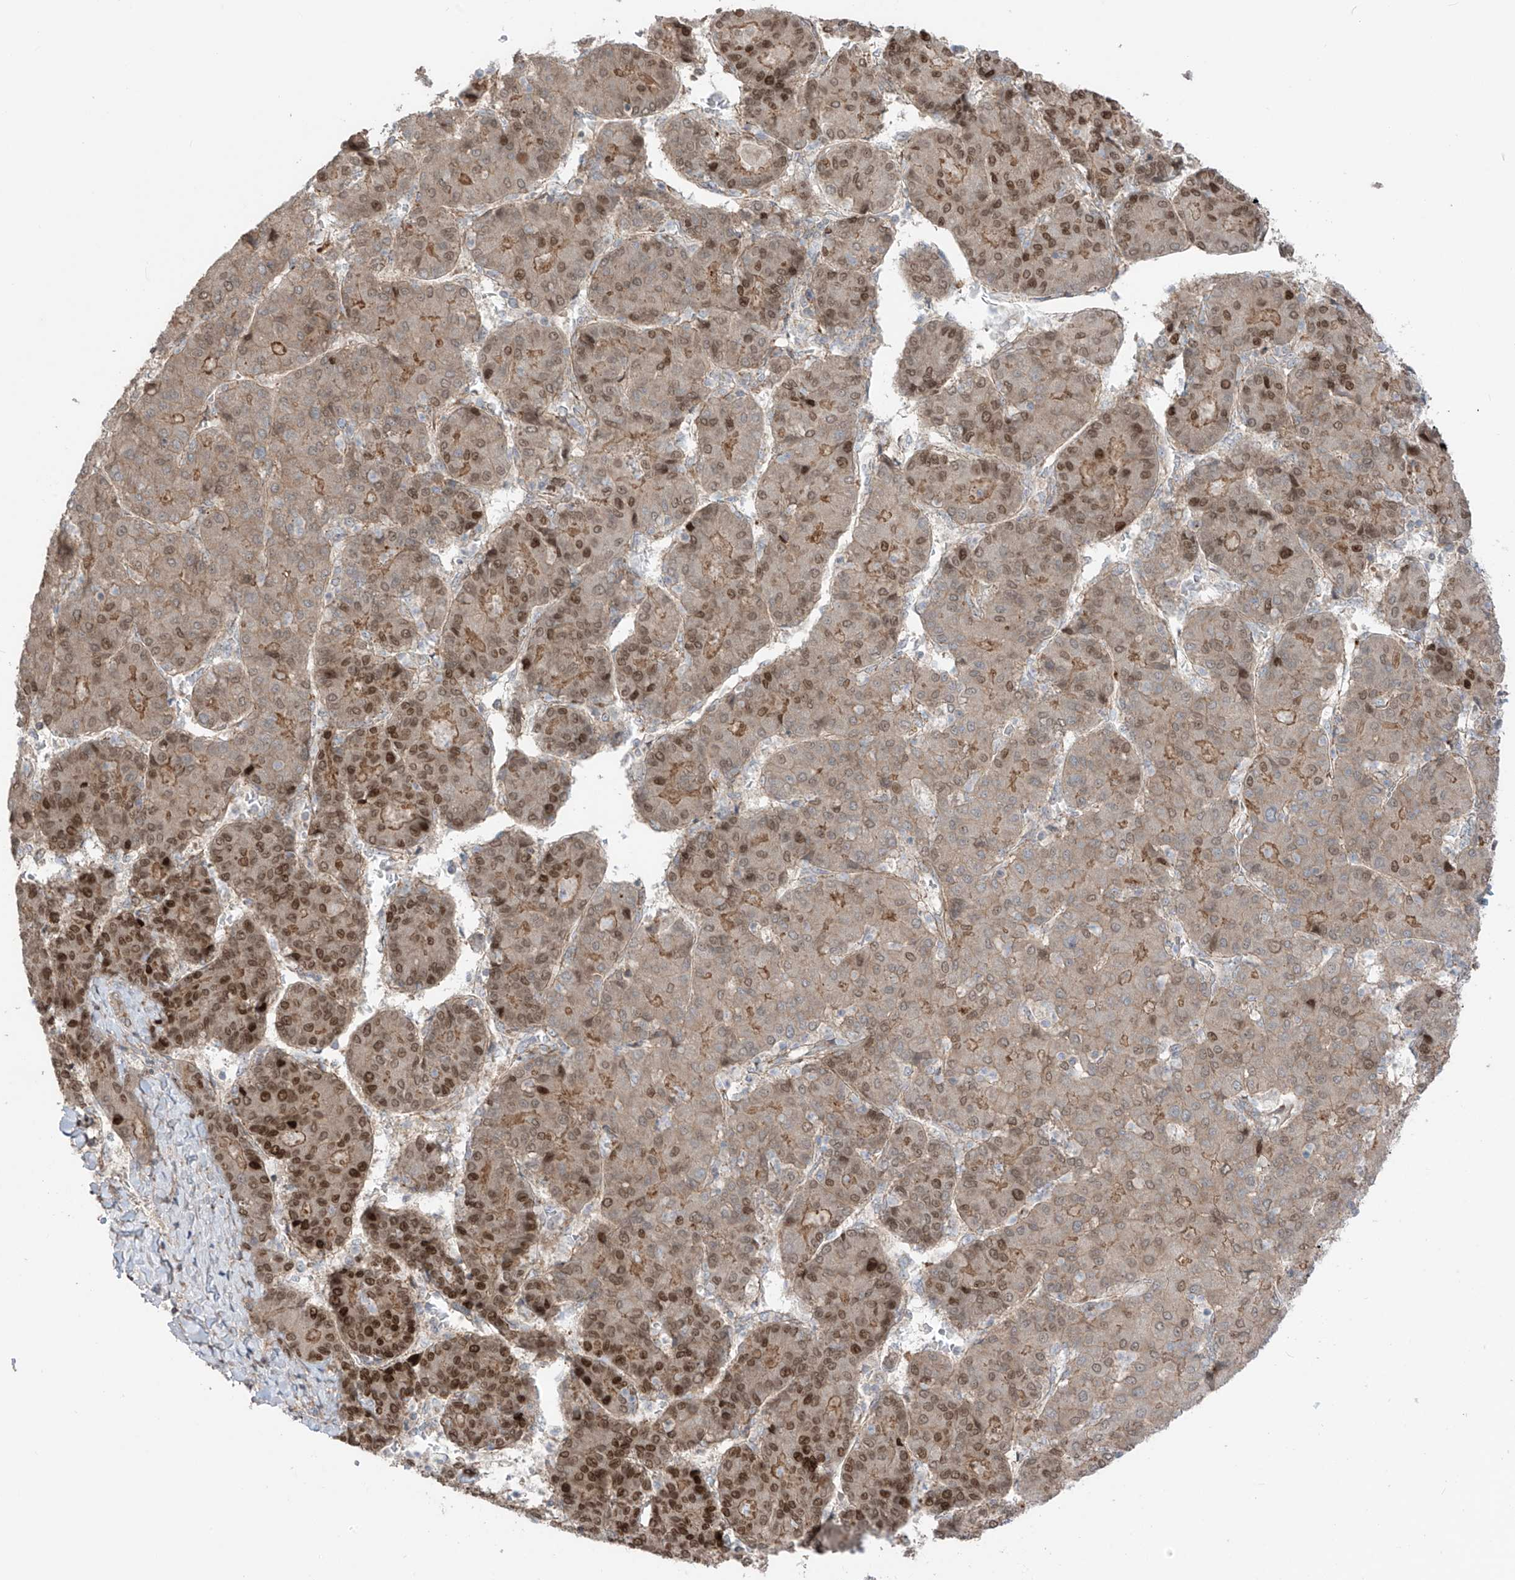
{"staining": {"intensity": "moderate", "quantity": ">75%", "location": "cytoplasmic/membranous,nuclear"}, "tissue": "liver cancer", "cell_type": "Tumor cells", "image_type": "cancer", "snomed": [{"axis": "morphology", "description": "Carcinoma, Hepatocellular, NOS"}, {"axis": "topography", "description": "Liver"}], "caption": "A high-resolution histopathology image shows immunohistochemistry staining of hepatocellular carcinoma (liver), which displays moderate cytoplasmic/membranous and nuclear staining in about >75% of tumor cells.", "gene": "LRRC74A", "patient": {"sex": "male", "age": 65}}